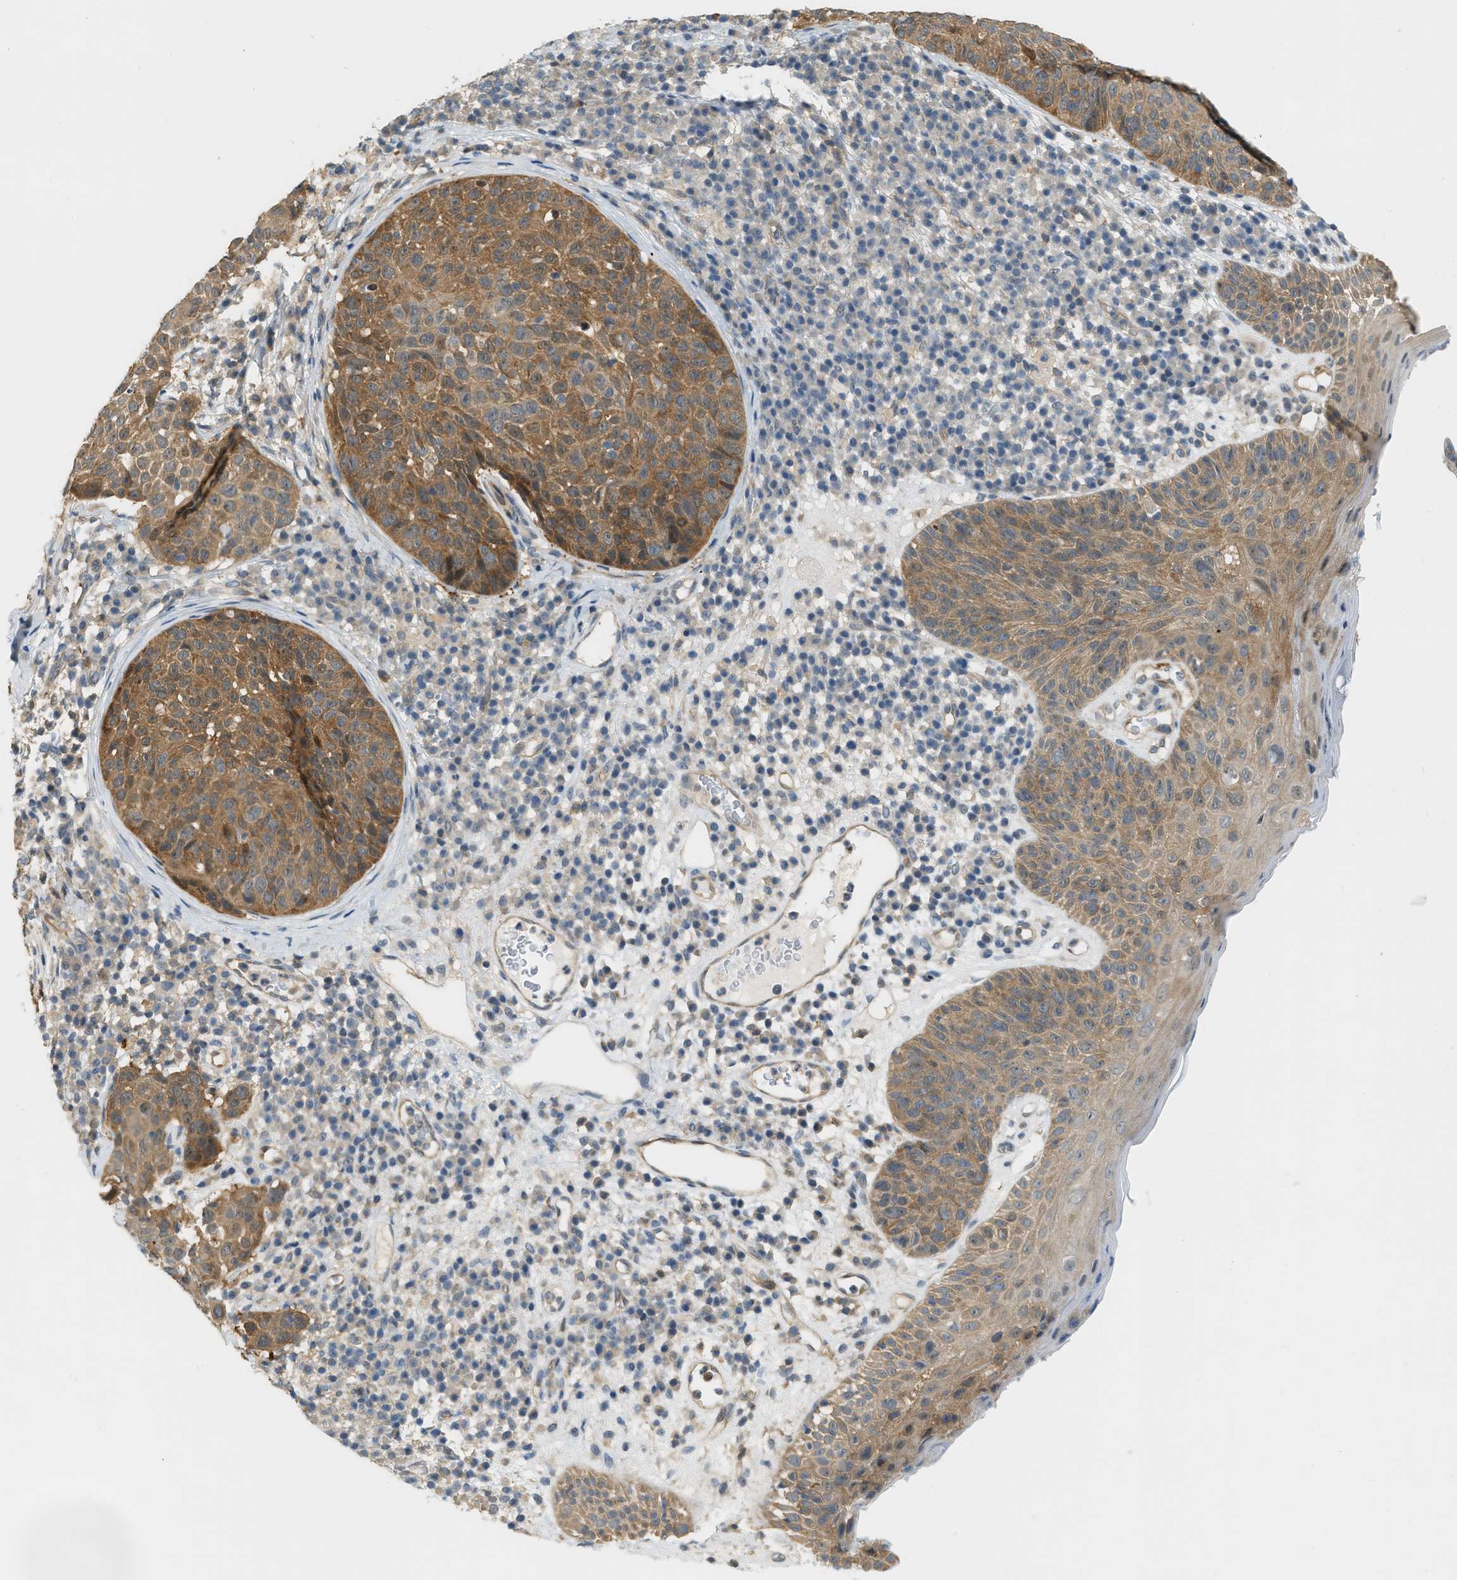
{"staining": {"intensity": "moderate", "quantity": ">75%", "location": "cytoplasmic/membranous"}, "tissue": "skin cancer", "cell_type": "Tumor cells", "image_type": "cancer", "snomed": [{"axis": "morphology", "description": "Squamous cell carcinoma in situ, NOS"}, {"axis": "morphology", "description": "Squamous cell carcinoma, NOS"}, {"axis": "topography", "description": "Skin"}], "caption": "Moderate cytoplasmic/membranous expression is seen in about >75% of tumor cells in skin cancer (squamous cell carcinoma). Using DAB (3,3'-diaminobenzidine) (brown) and hematoxylin (blue) stains, captured at high magnification using brightfield microscopy.", "gene": "PDCL3", "patient": {"sex": "male", "age": 93}}